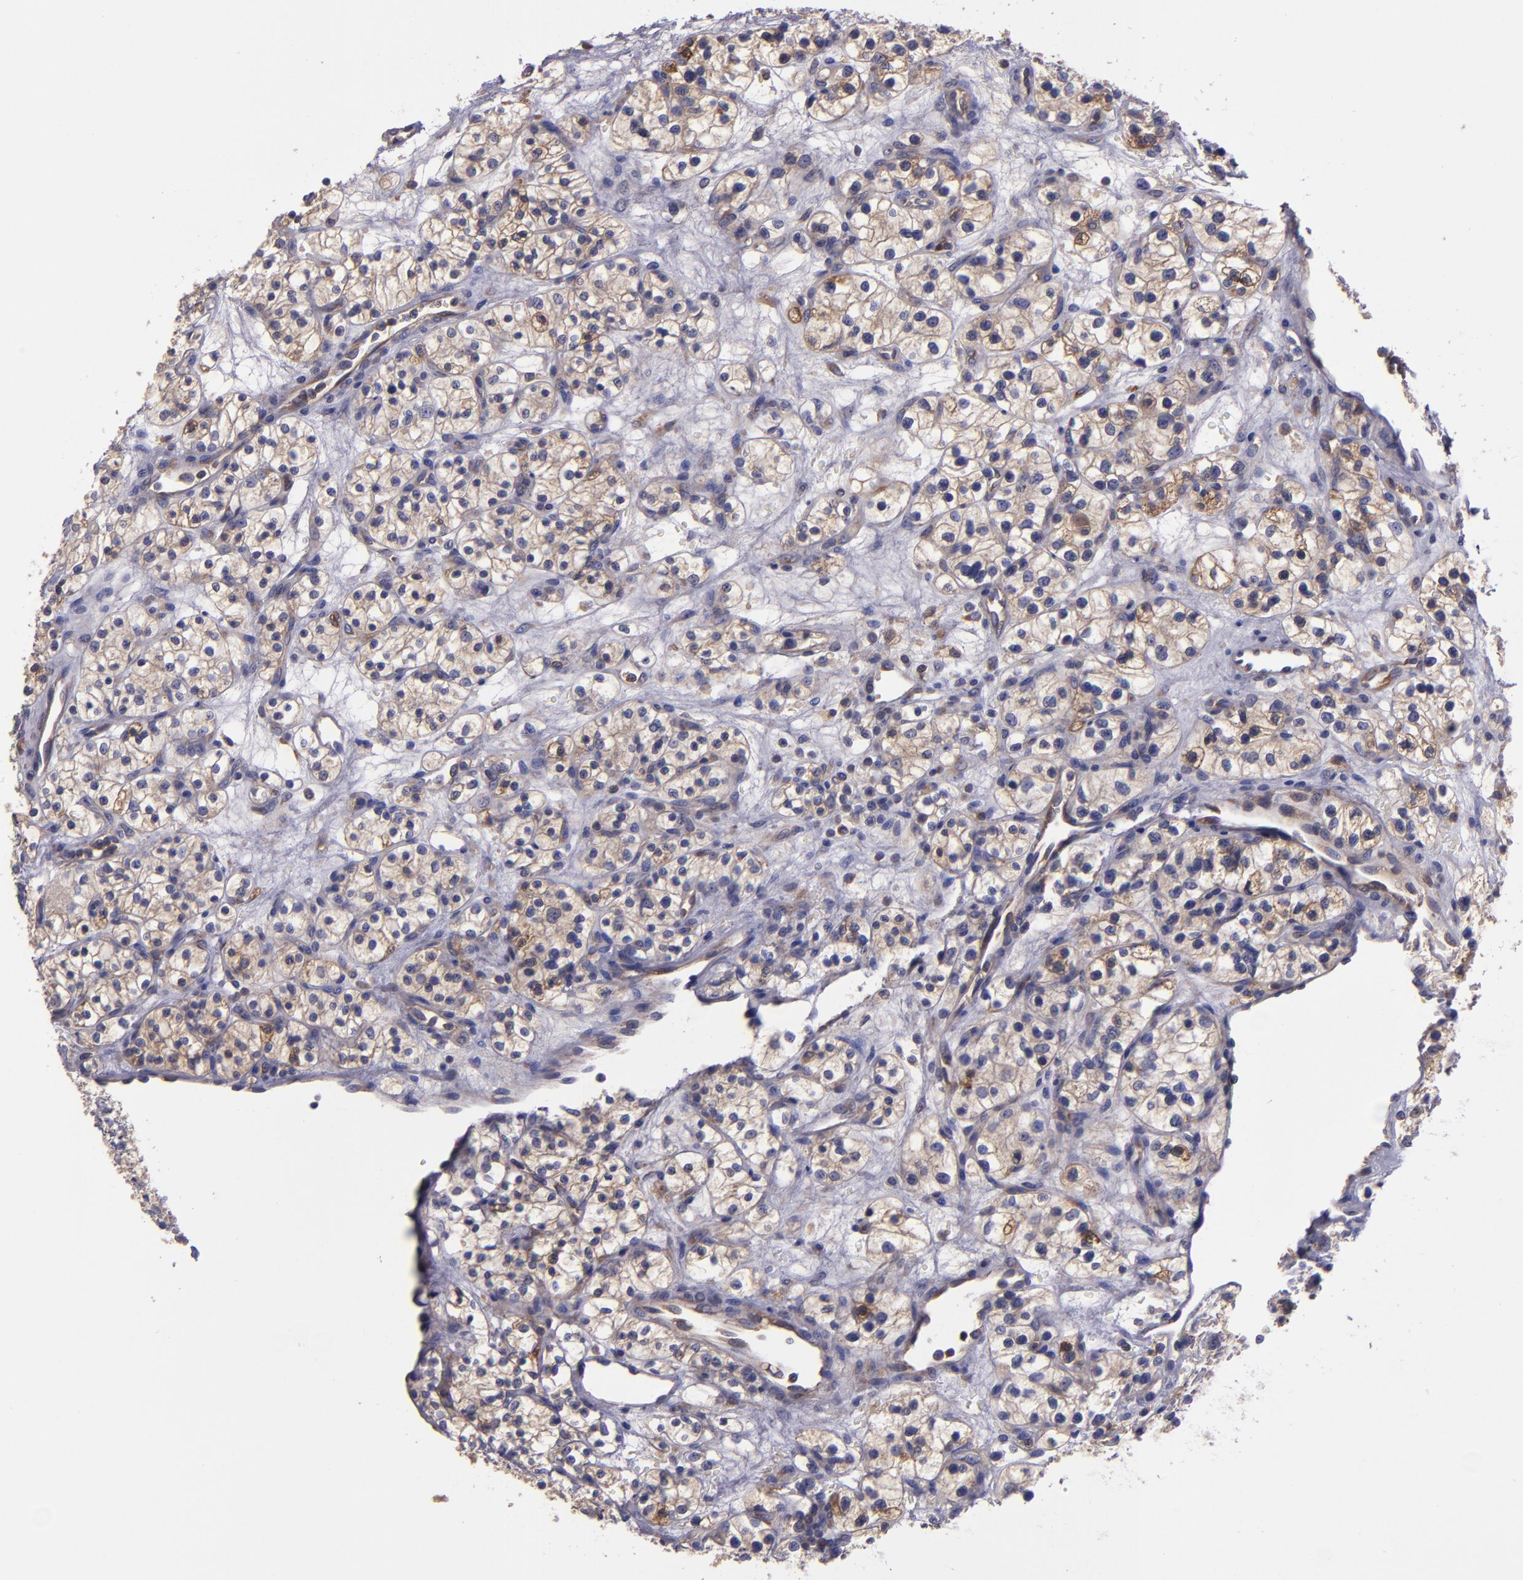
{"staining": {"intensity": "weak", "quantity": "25%-75%", "location": "cytoplasmic/membranous"}, "tissue": "renal cancer", "cell_type": "Tumor cells", "image_type": "cancer", "snomed": [{"axis": "morphology", "description": "Adenocarcinoma, NOS"}, {"axis": "topography", "description": "Kidney"}], "caption": "Immunohistochemistry (IHC) of human adenocarcinoma (renal) displays low levels of weak cytoplasmic/membranous staining in approximately 25%-75% of tumor cells.", "gene": "CARS1", "patient": {"sex": "female", "age": 60}}